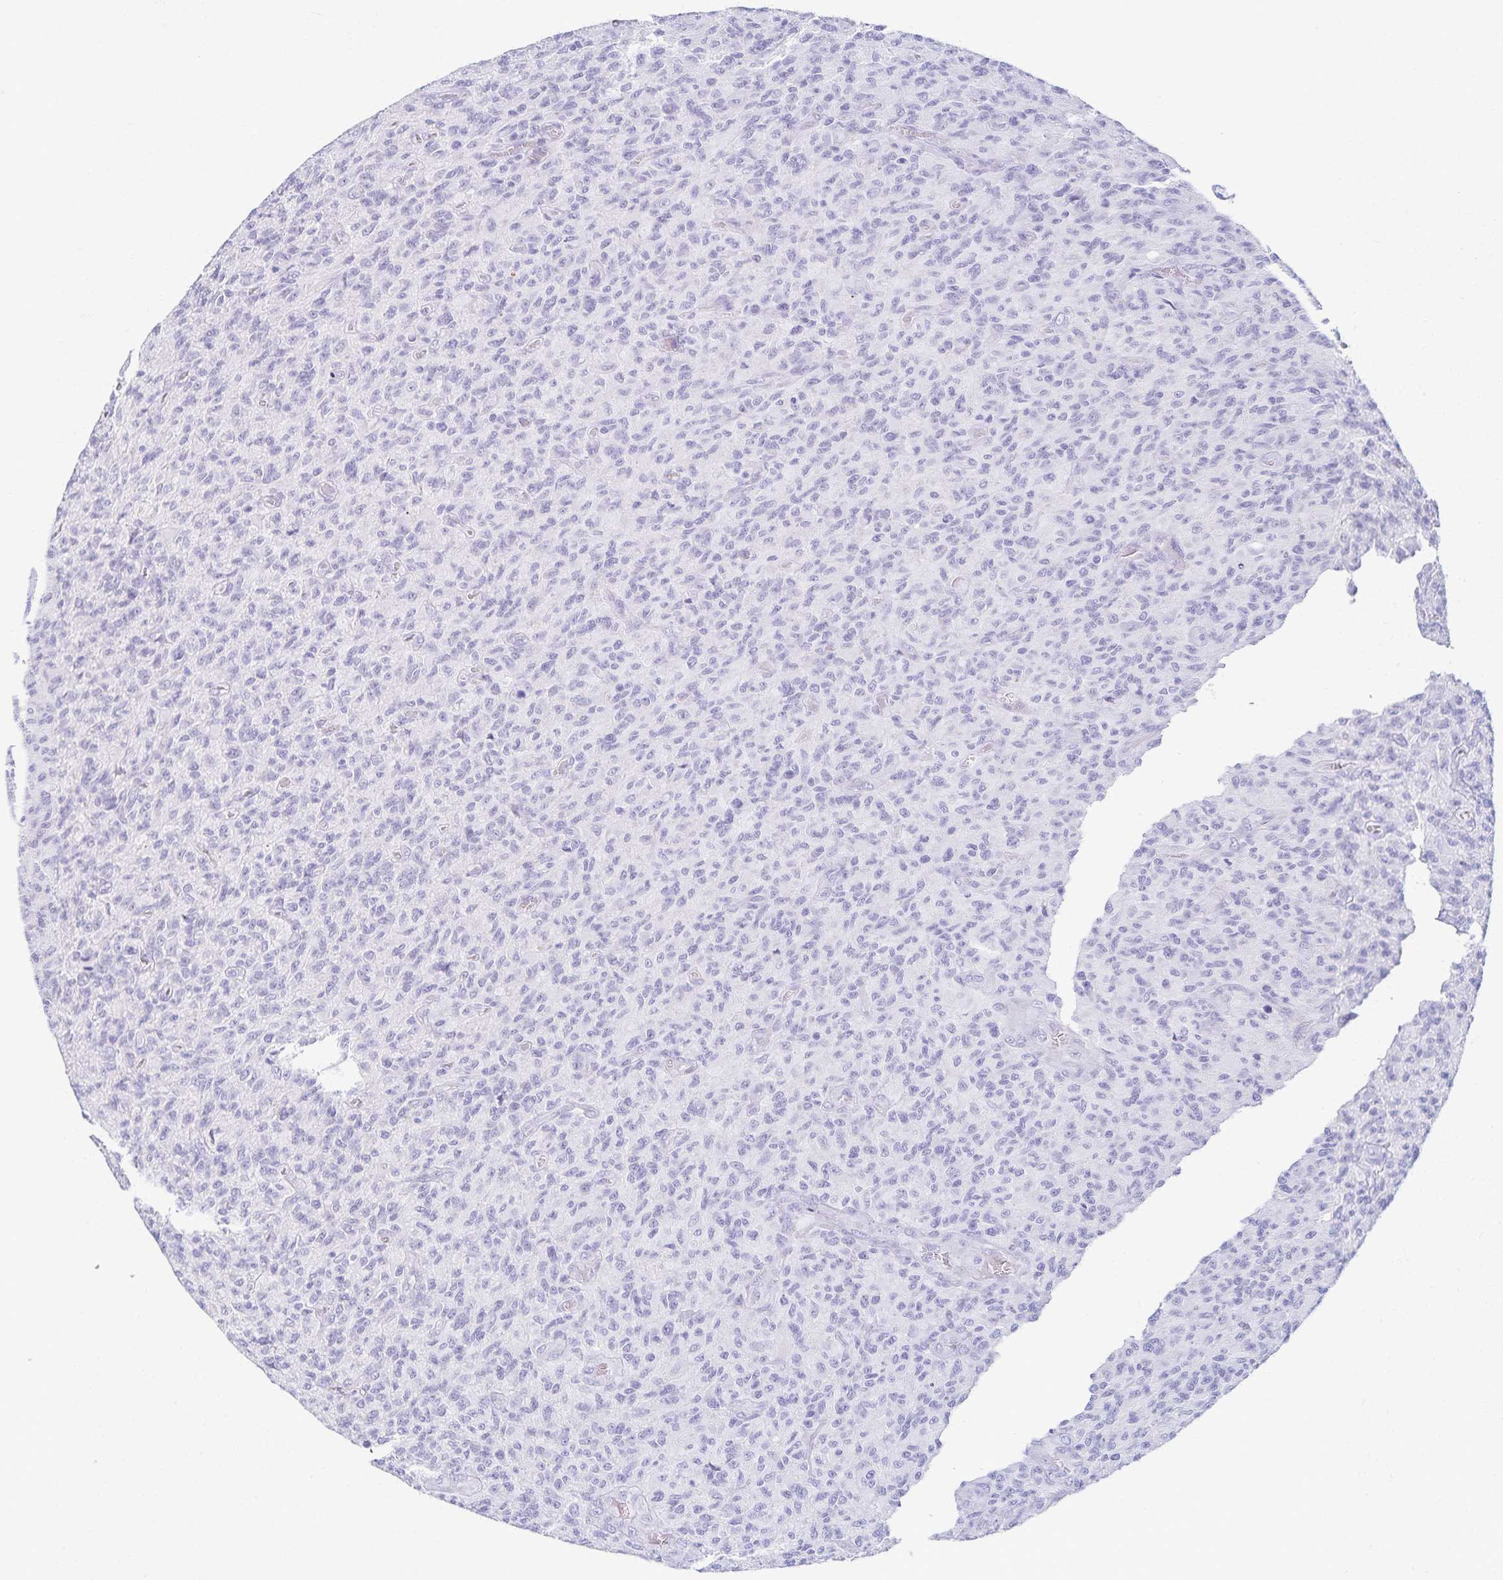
{"staining": {"intensity": "negative", "quantity": "none", "location": "none"}, "tissue": "glioma", "cell_type": "Tumor cells", "image_type": "cancer", "snomed": [{"axis": "morphology", "description": "Glioma, malignant, High grade"}, {"axis": "topography", "description": "Brain"}], "caption": "Protein analysis of high-grade glioma (malignant) demonstrates no significant staining in tumor cells. (Immunohistochemistry (ihc), brightfield microscopy, high magnification).", "gene": "C2orf50", "patient": {"sex": "male", "age": 61}}